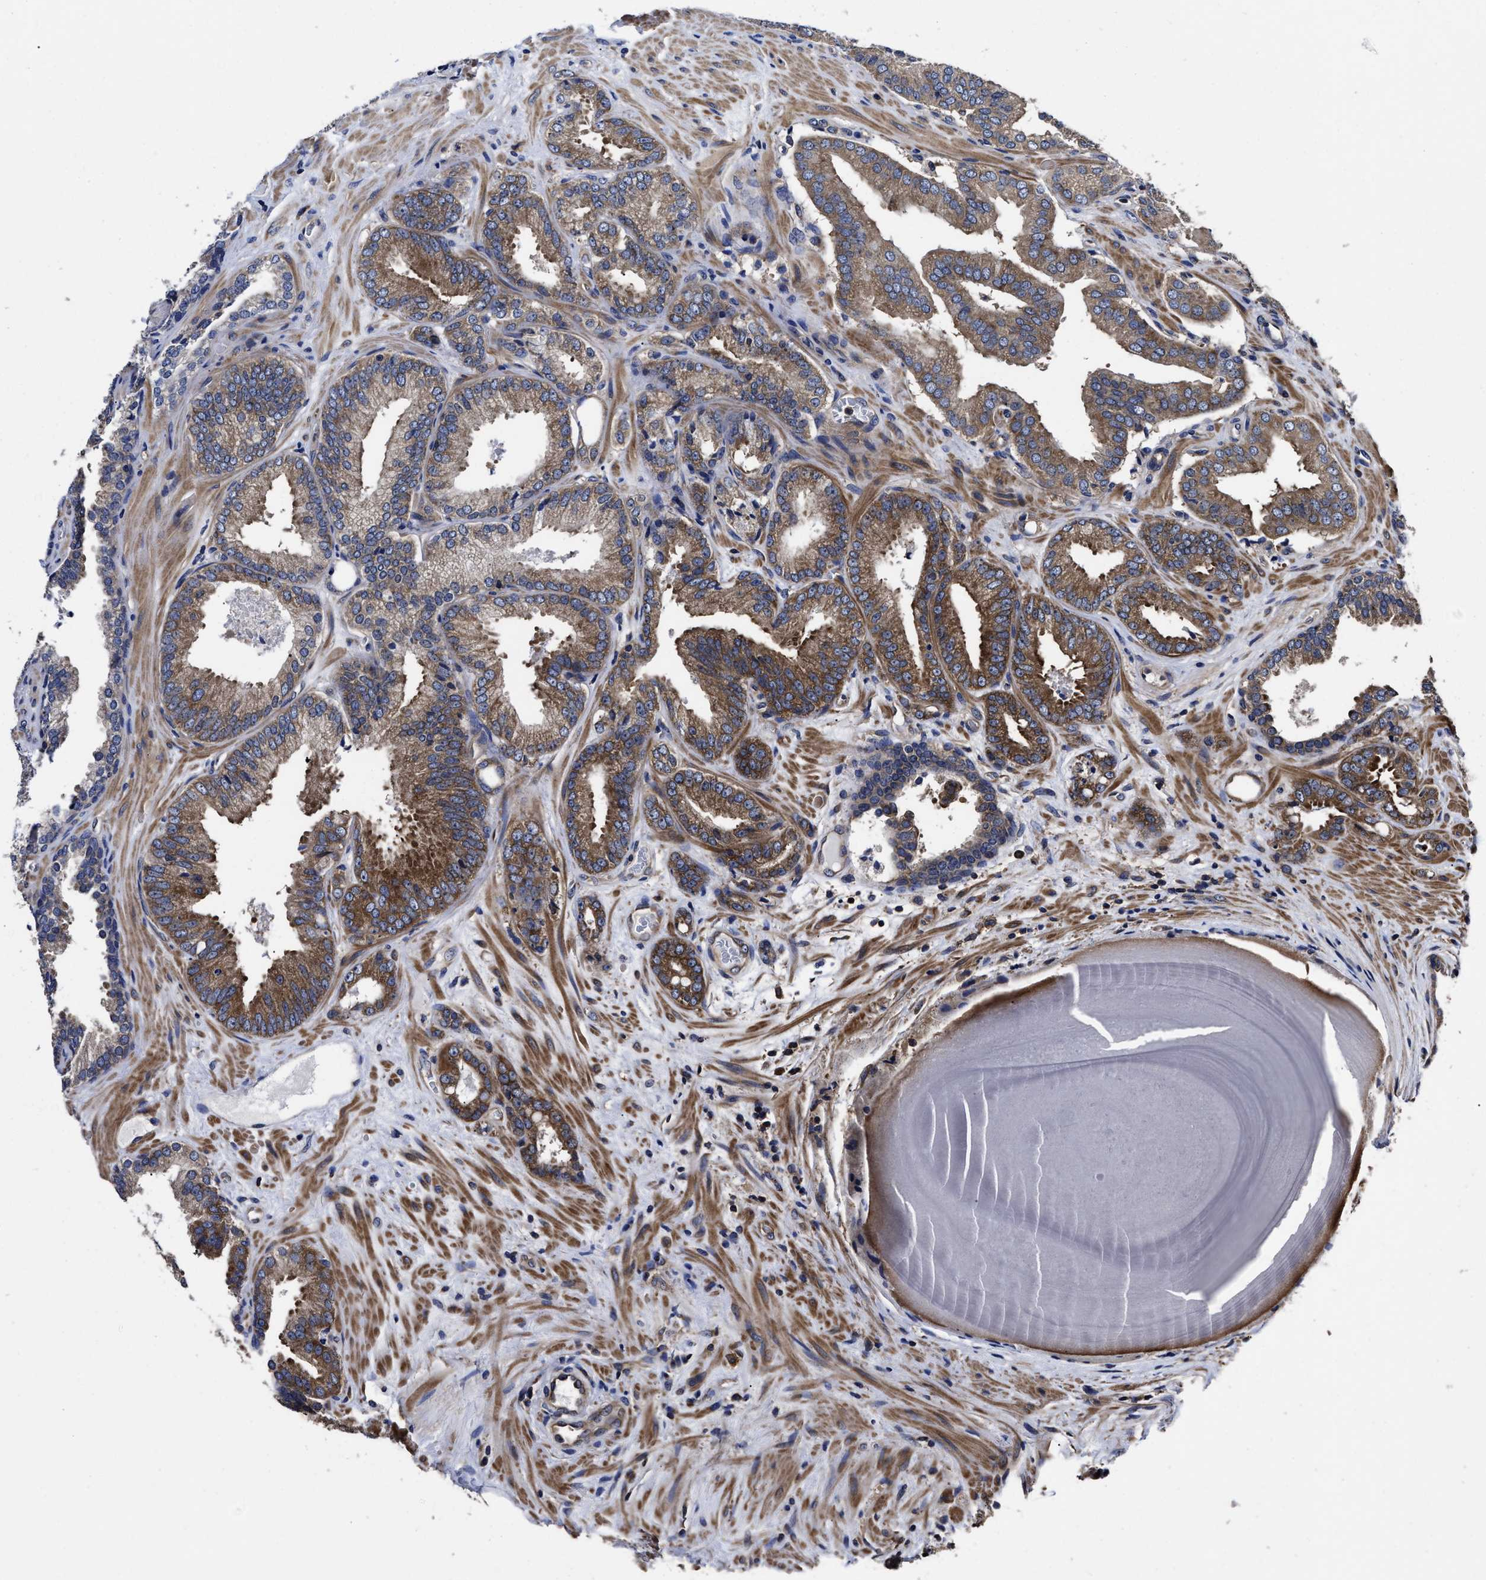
{"staining": {"intensity": "moderate", "quantity": "25%-75%", "location": "cytoplasmic/membranous"}, "tissue": "prostate cancer", "cell_type": "Tumor cells", "image_type": "cancer", "snomed": [{"axis": "morphology", "description": "Adenocarcinoma, Low grade"}, {"axis": "topography", "description": "Prostate"}], "caption": "Moderate cytoplasmic/membranous staining for a protein is identified in about 25%-75% of tumor cells of prostate cancer (low-grade adenocarcinoma) using immunohistochemistry (IHC).", "gene": "AVEN", "patient": {"sex": "male", "age": 65}}